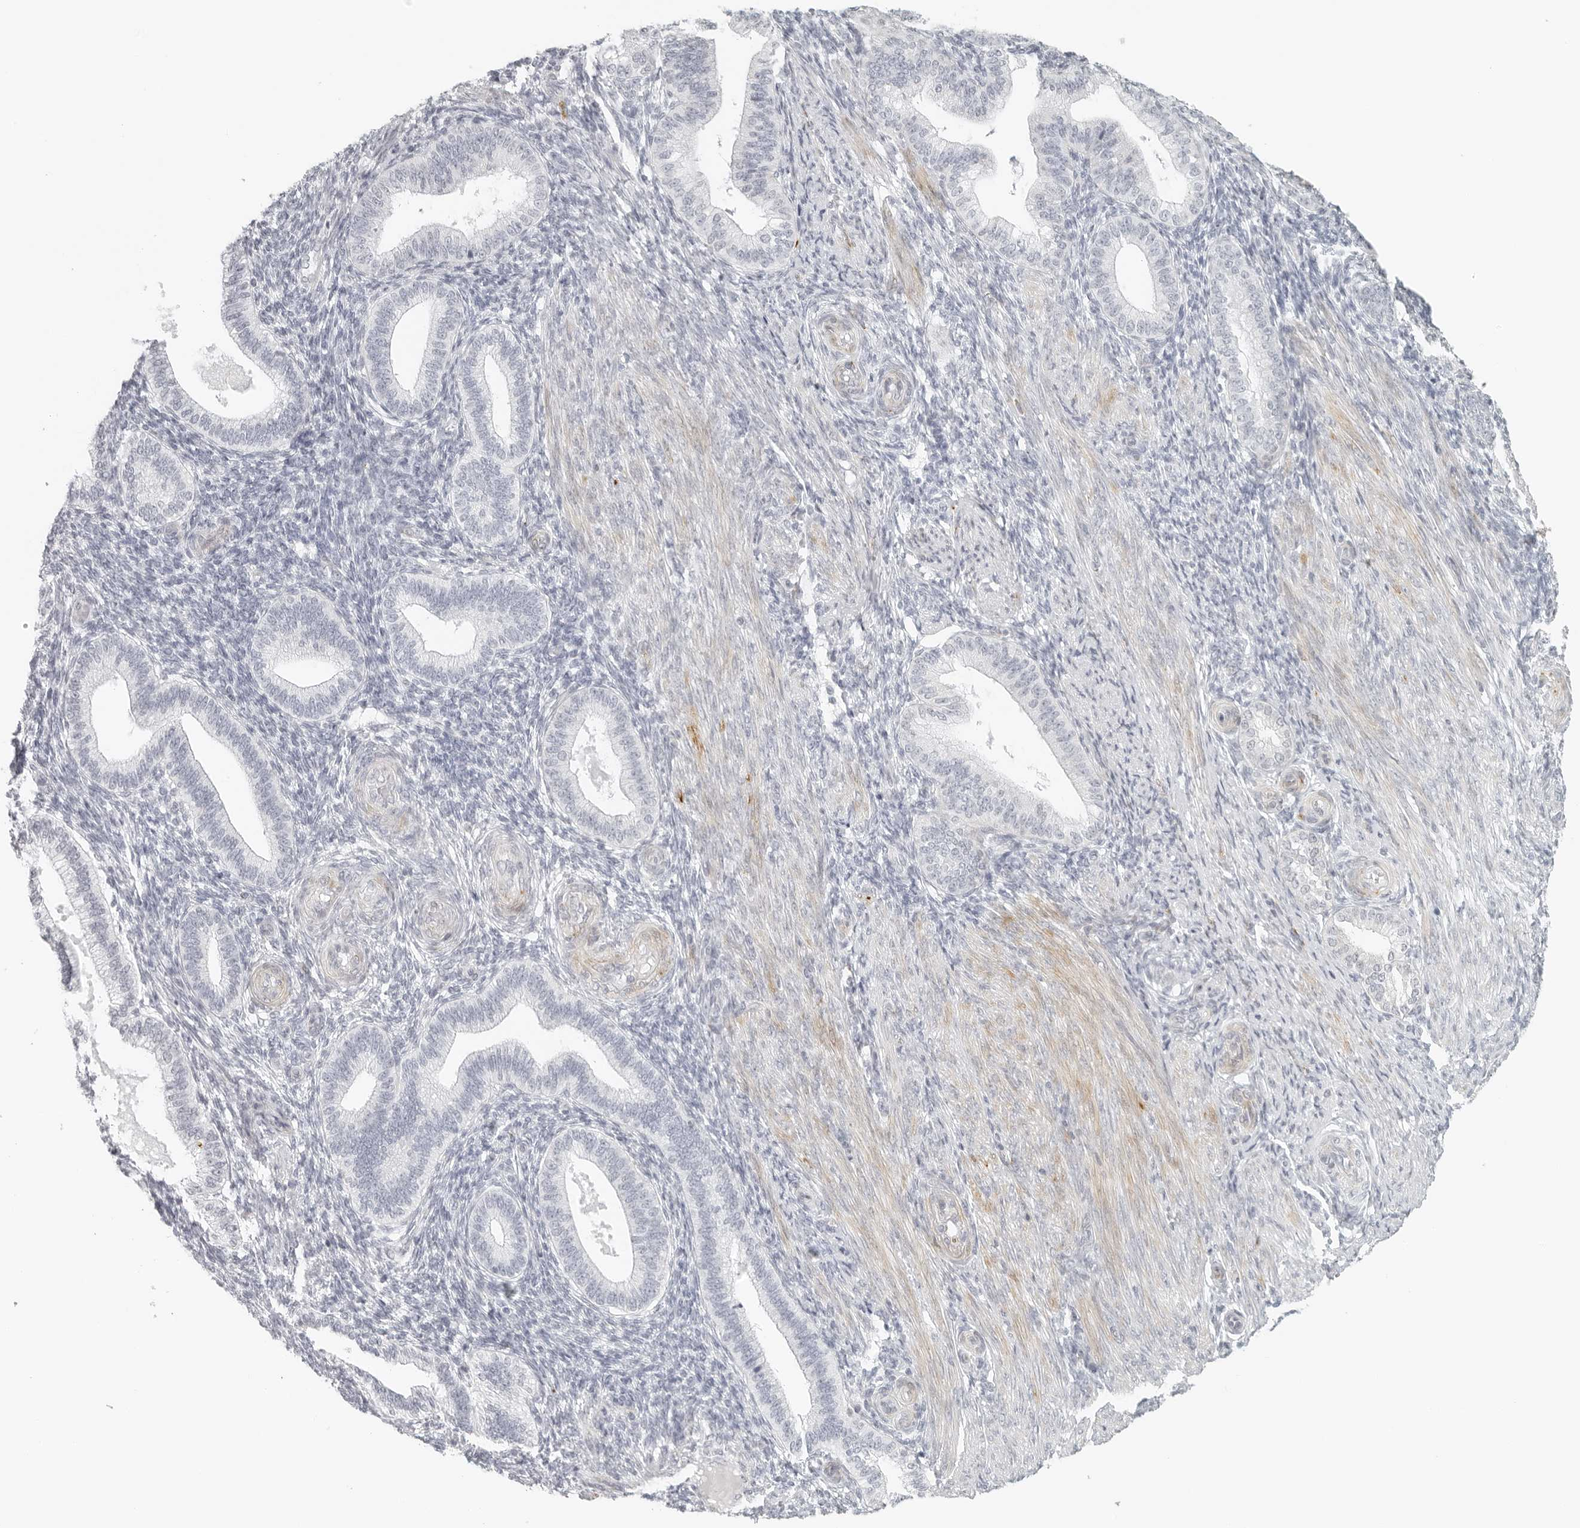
{"staining": {"intensity": "negative", "quantity": "none", "location": "none"}, "tissue": "endometrium", "cell_type": "Cells in endometrial stroma", "image_type": "normal", "snomed": [{"axis": "morphology", "description": "Normal tissue, NOS"}, {"axis": "topography", "description": "Endometrium"}], "caption": "This photomicrograph is of normal endometrium stained with immunohistochemistry to label a protein in brown with the nuclei are counter-stained blue. There is no staining in cells in endometrial stroma.", "gene": "RPS6KC1", "patient": {"sex": "female", "age": 39}}